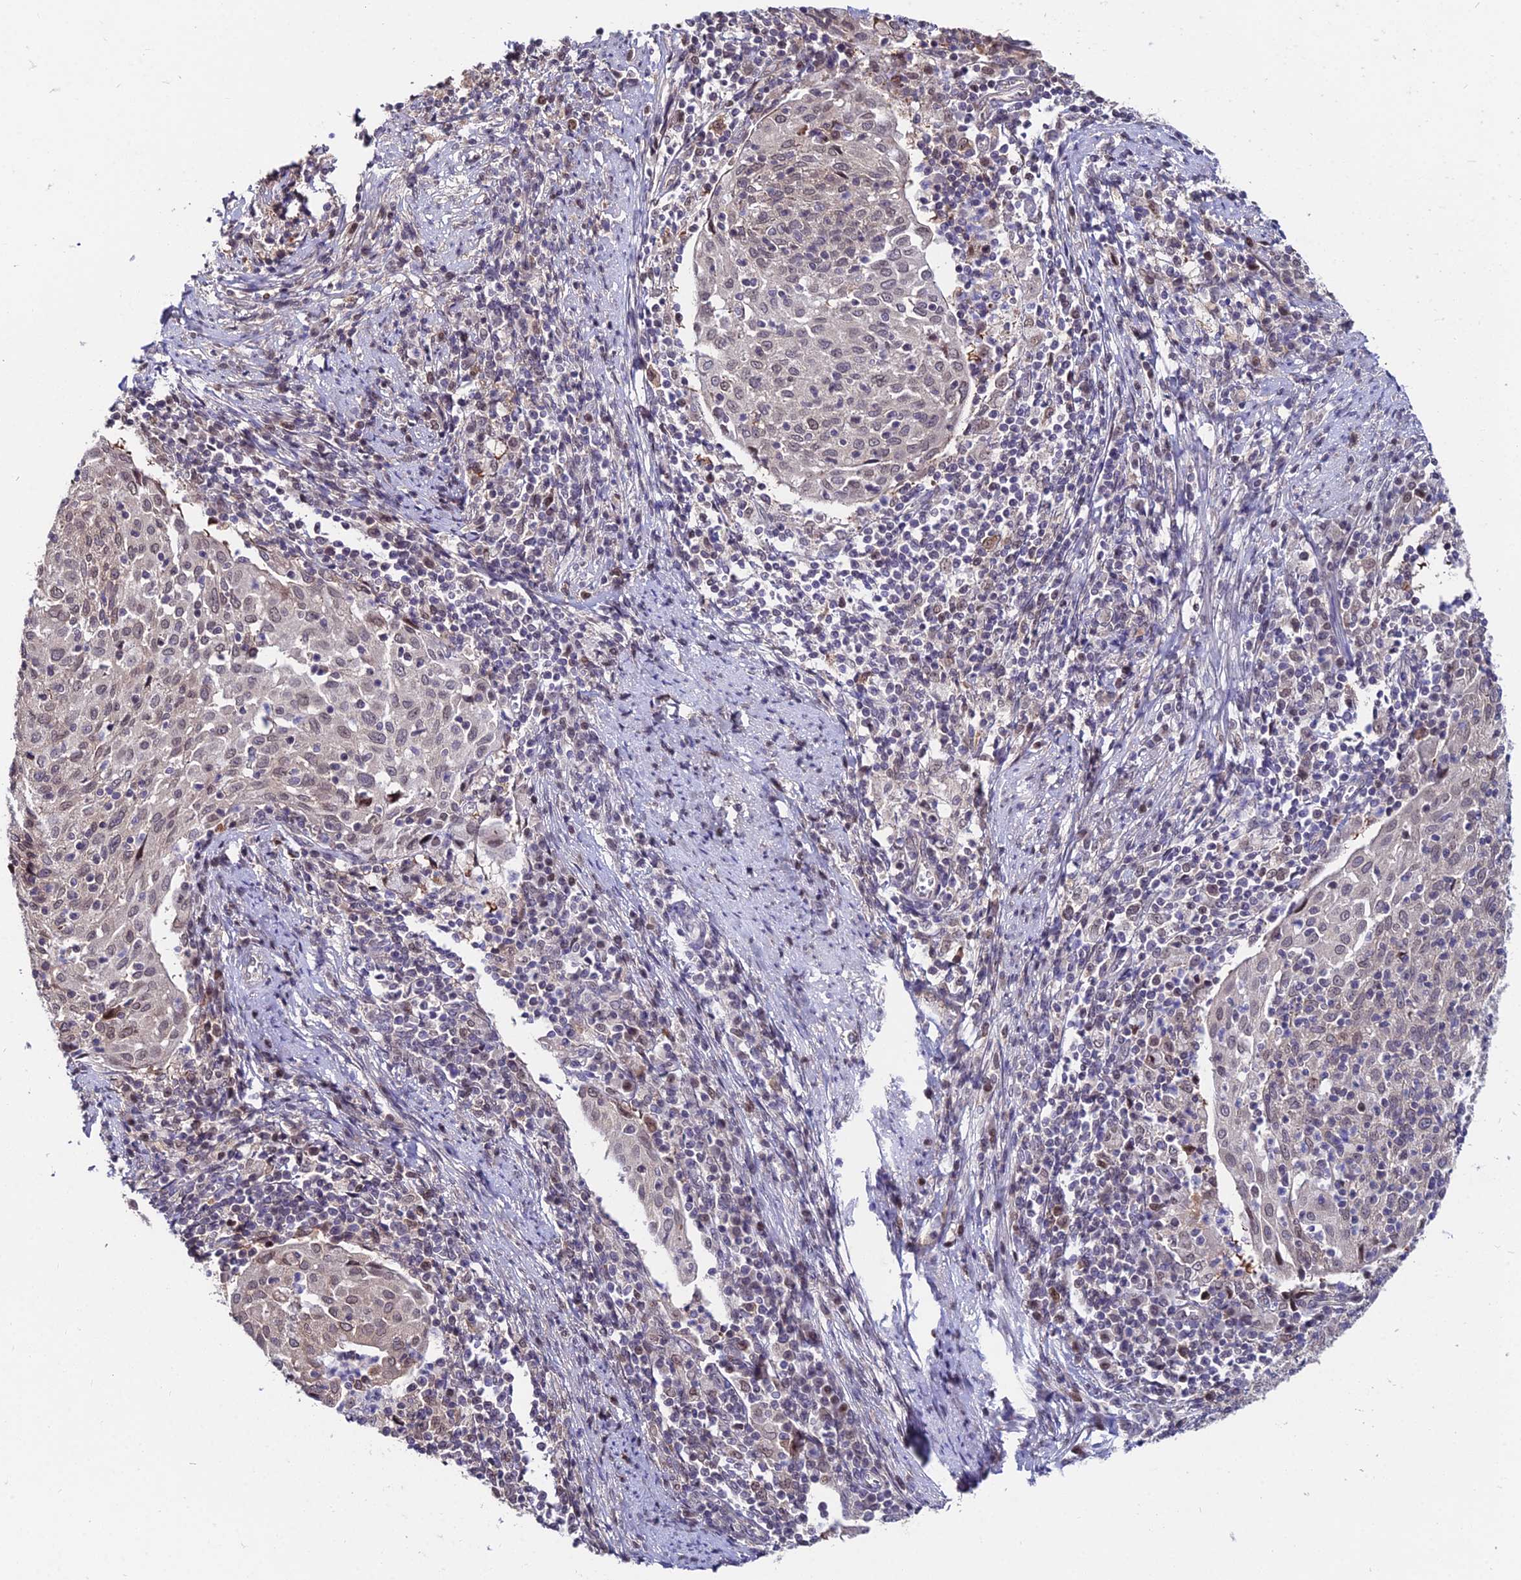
{"staining": {"intensity": "weak", "quantity": "25%-75%", "location": "cytoplasmic/membranous,nuclear"}, "tissue": "cervical cancer", "cell_type": "Tumor cells", "image_type": "cancer", "snomed": [{"axis": "morphology", "description": "Squamous cell carcinoma, NOS"}, {"axis": "topography", "description": "Cervix"}], "caption": "The histopathology image displays immunohistochemical staining of cervical squamous cell carcinoma. There is weak cytoplasmic/membranous and nuclear positivity is appreciated in approximately 25%-75% of tumor cells. The protein is shown in brown color, while the nuclei are stained blue.", "gene": "INPP4A", "patient": {"sex": "female", "age": 52}}